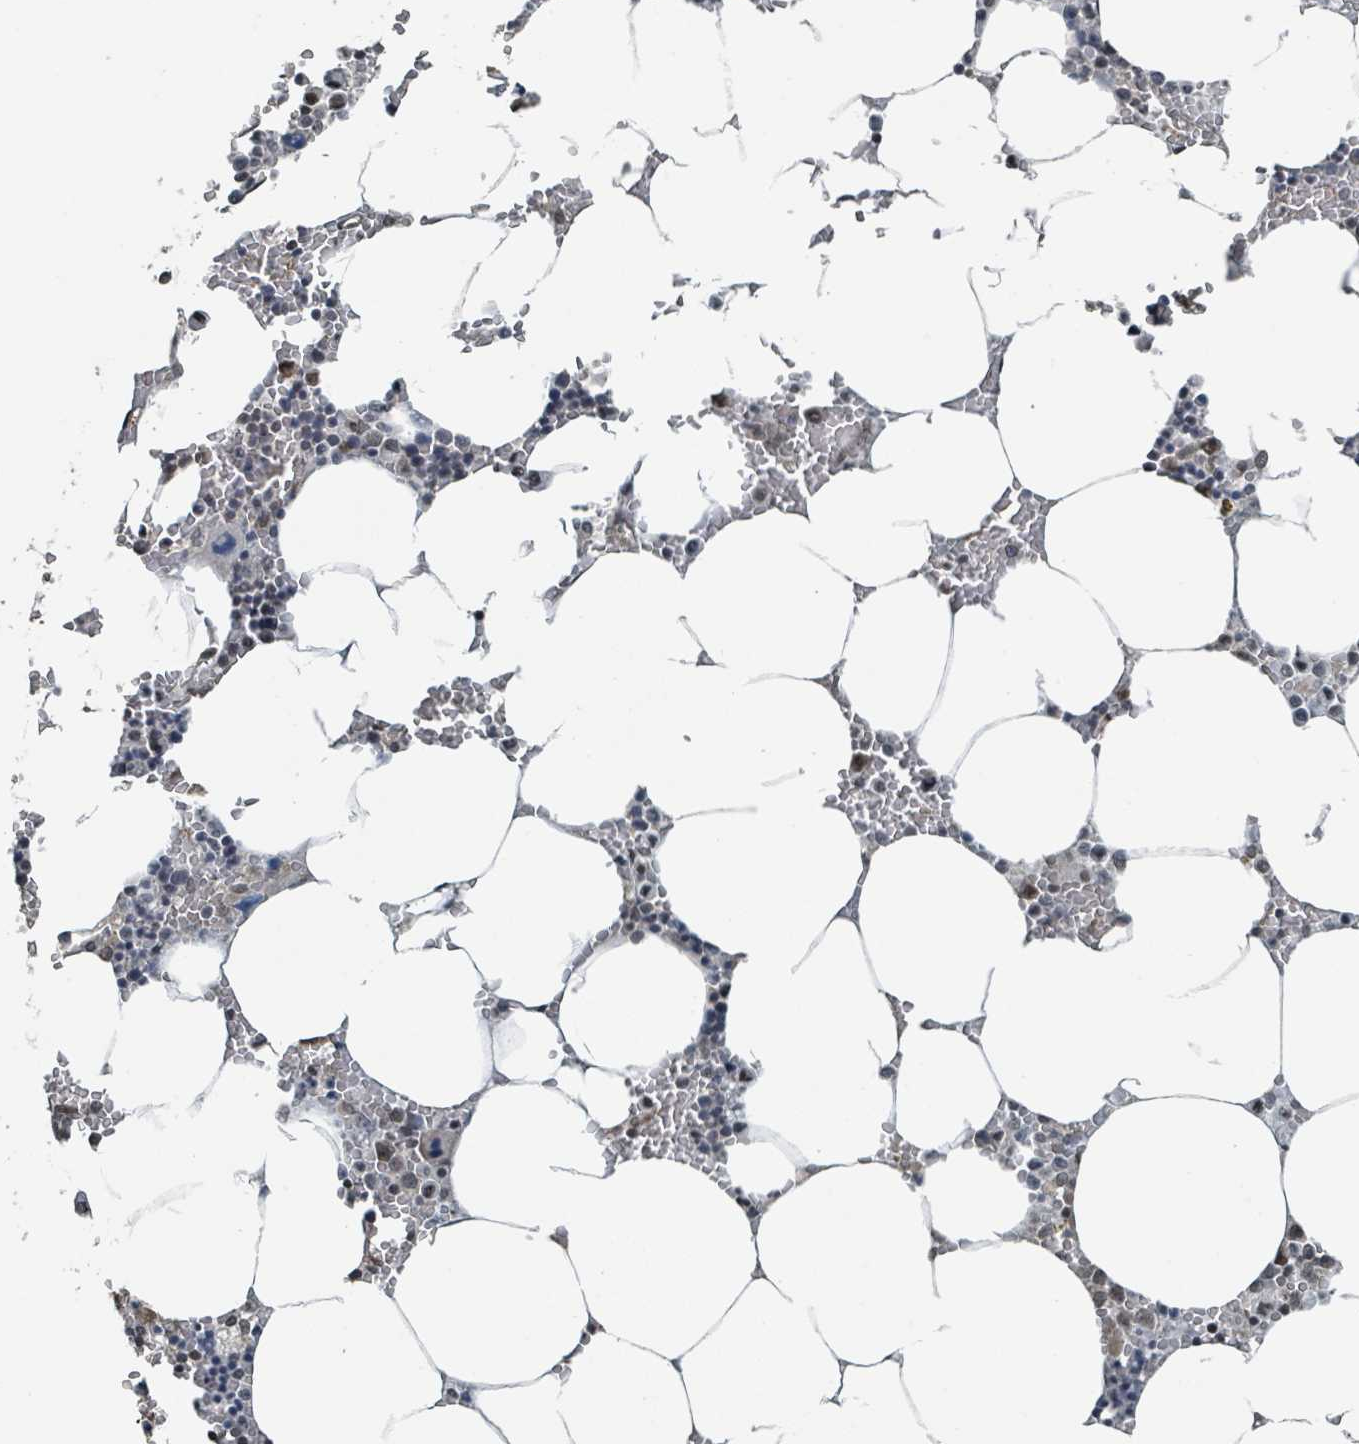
{"staining": {"intensity": "weak", "quantity": "<25%", "location": "nuclear"}, "tissue": "bone marrow", "cell_type": "Hematopoietic cells", "image_type": "normal", "snomed": [{"axis": "morphology", "description": "Normal tissue, NOS"}, {"axis": "topography", "description": "Bone marrow"}], "caption": "IHC micrograph of benign bone marrow: human bone marrow stained with DAB reveals no significant protein staining in hematopoietic cells. Nuclei are stained in blue.", "gene": "PHIP", "patient": {"sex": "male", "age": 70}}